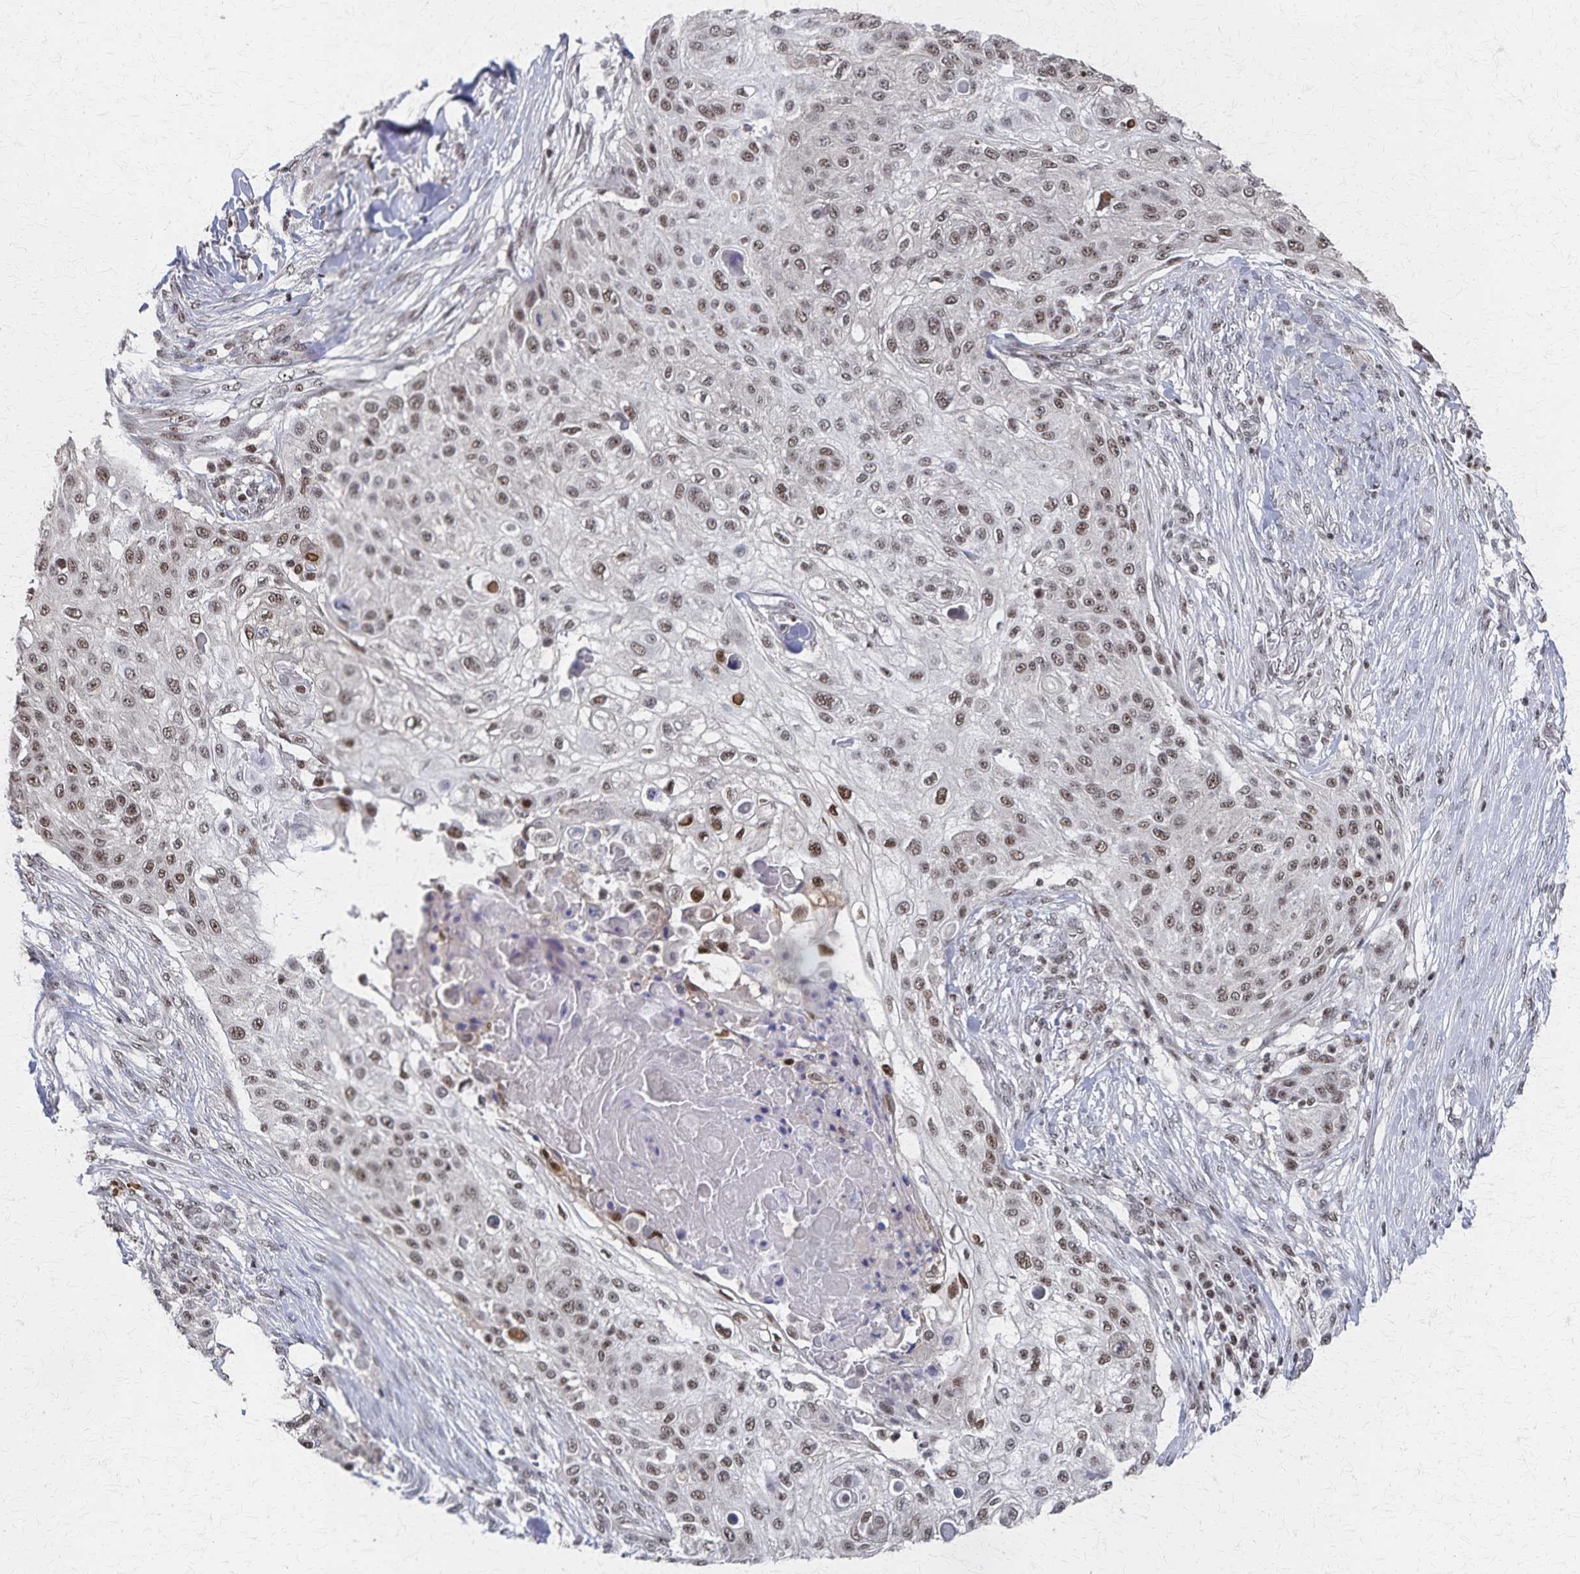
{"staining": {"intensity": "moderate", "quantity": ">75%", "location": "nuclear"}, "tissue": "skin cancer", "cell_type": "Tumor cells", "image_type": "cancer", "snomed": [{"axis": "morphology", "description": "Squamous cell carcinoma, NOS"}, {"axis": "topography", "description": "Skin"}], "caption": "This micrograph displays immunohistochemistry (IHC) staining of squamous cell carcinoma (skin), with medium moderate nuclear expression in about >75% of tumor cells.", "gene": "GTF2B", "patient": {"sex": "female", "age": 87}}